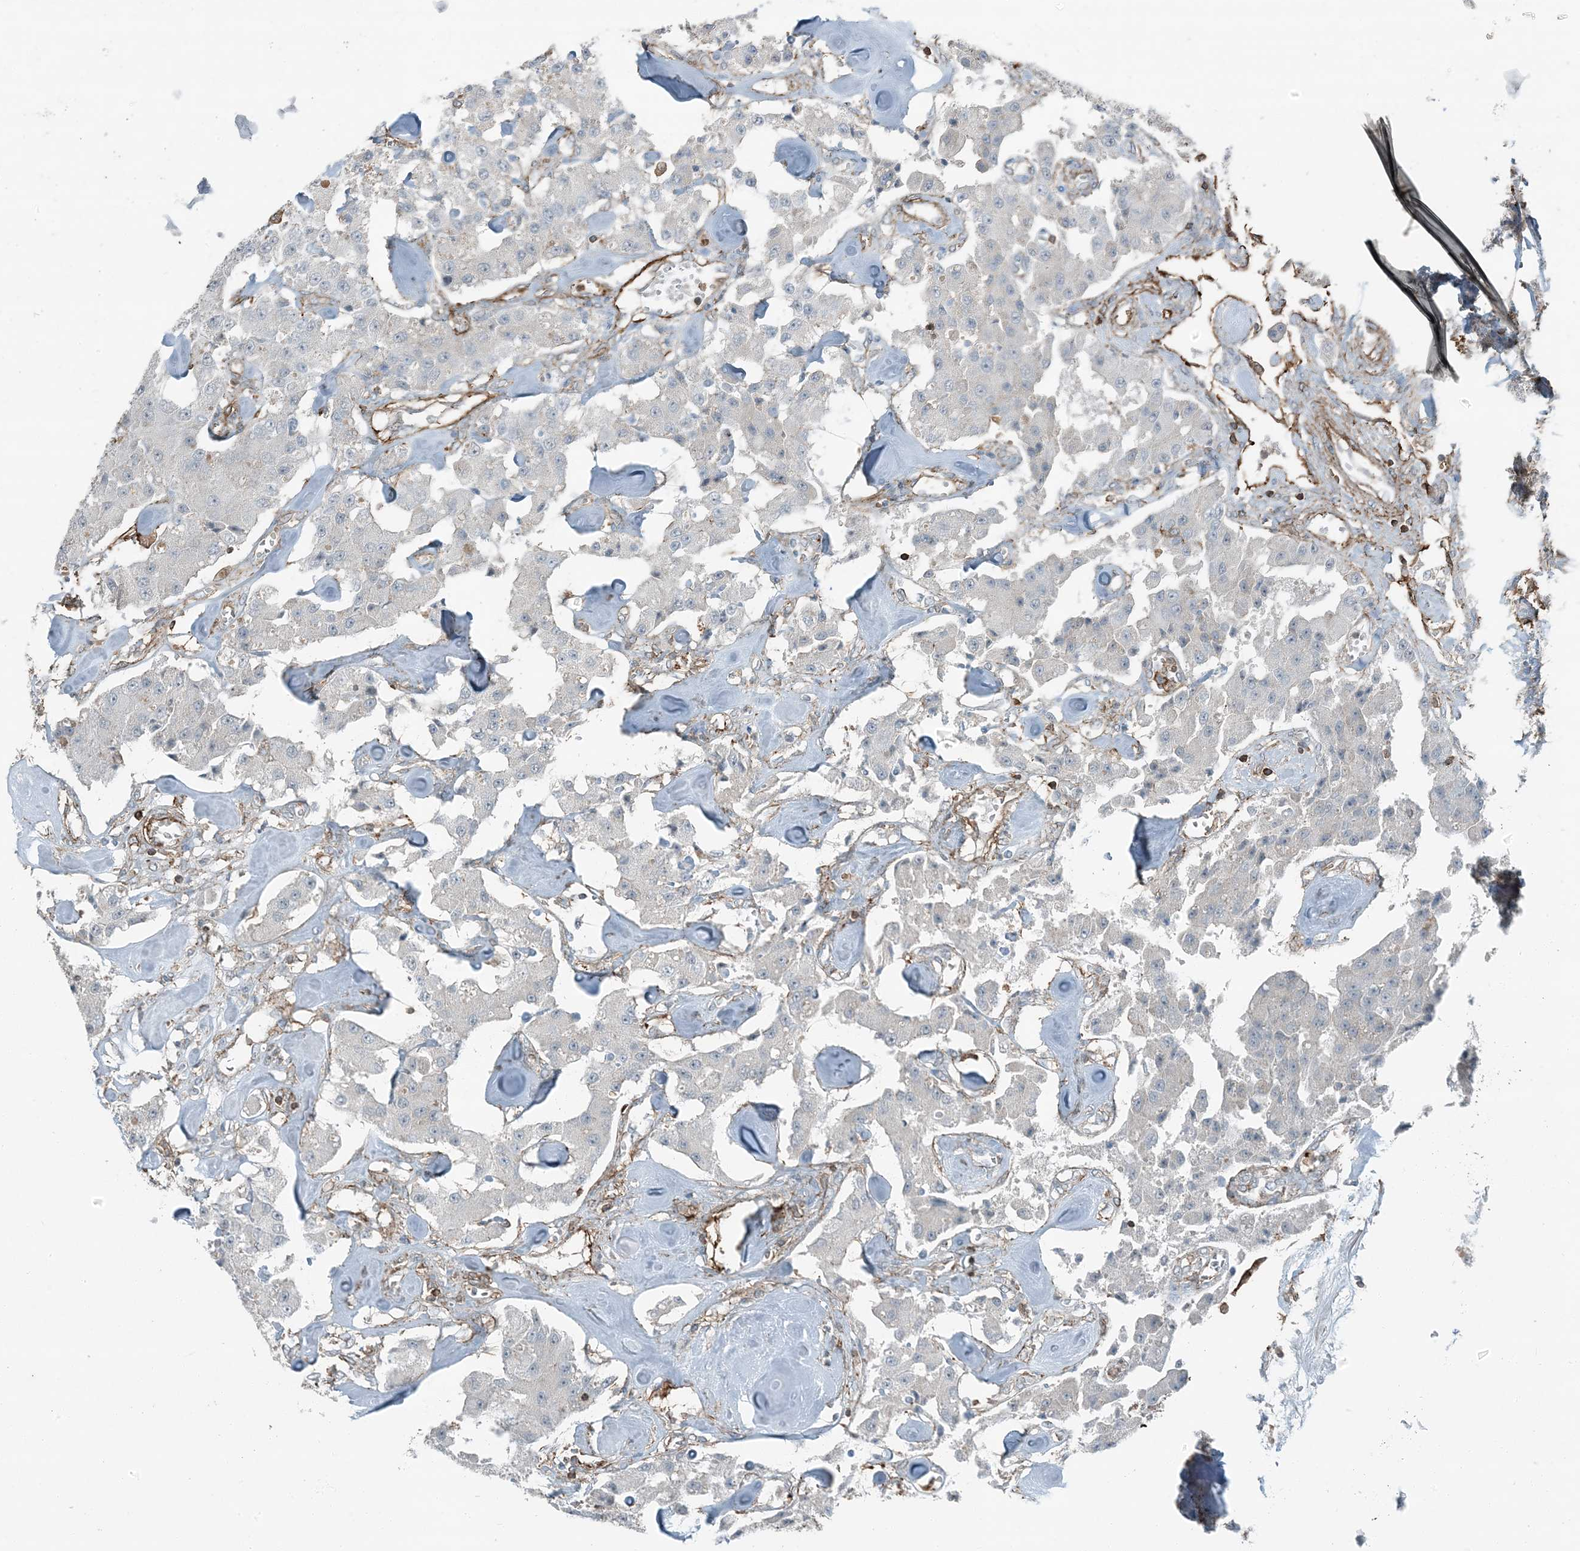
{"staining": {"intensity": "negative", "quantity": "none", "location": "none"}, "tissue": "carcinoid", "cell_type": "Tumor cells", "image_type": "cancer", "snomed": [{"axis": "morphology", "description": "Carcinoid, malignant, NOS"}, {"axis": "topography", "description": "Pancreas"}], "caption": "An IHC photomicrograph of malignant carcinoid is shown. There is no staining in tumor cells of malignant carcinoid.", "gene": "APOBEC3C", "patient": {"sex": "male", "age": 41}}